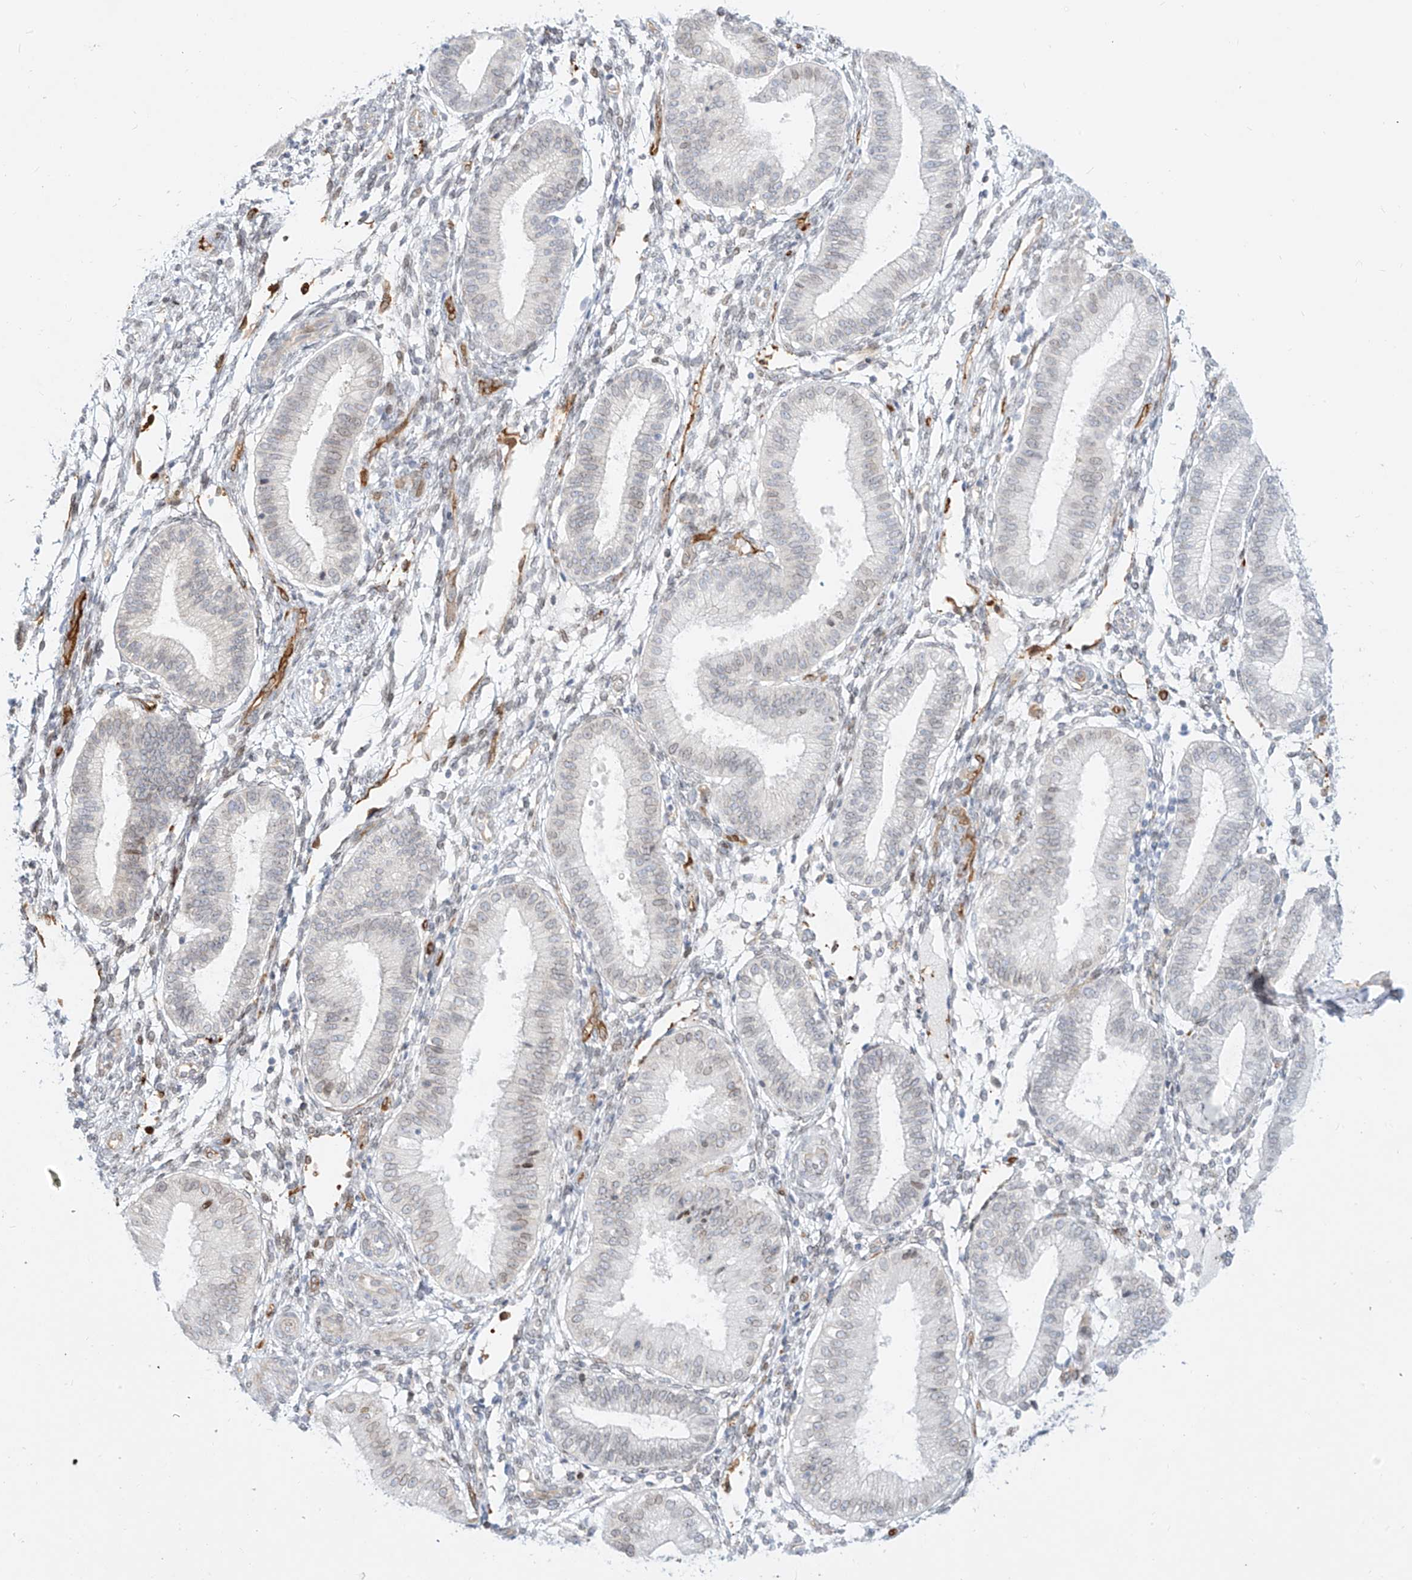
{"staining": {"intensity": "negative", "quantity": "none", "location": "none"}, "tissue": "endometrium", "cell_type": "Cells in endometrial stroma", "image_type": "normal", "snomed": [{"axis": "morphology", "description": "Normal tissue, NOS"}, {"axis": "topography", "description": "Endometrium"}], "caption": "The image demonstrates no significant staining in cells in endometrial stroma of endometrium.", "gene": "NHSL1", "patient": {"sex": "female", "age": 39}}